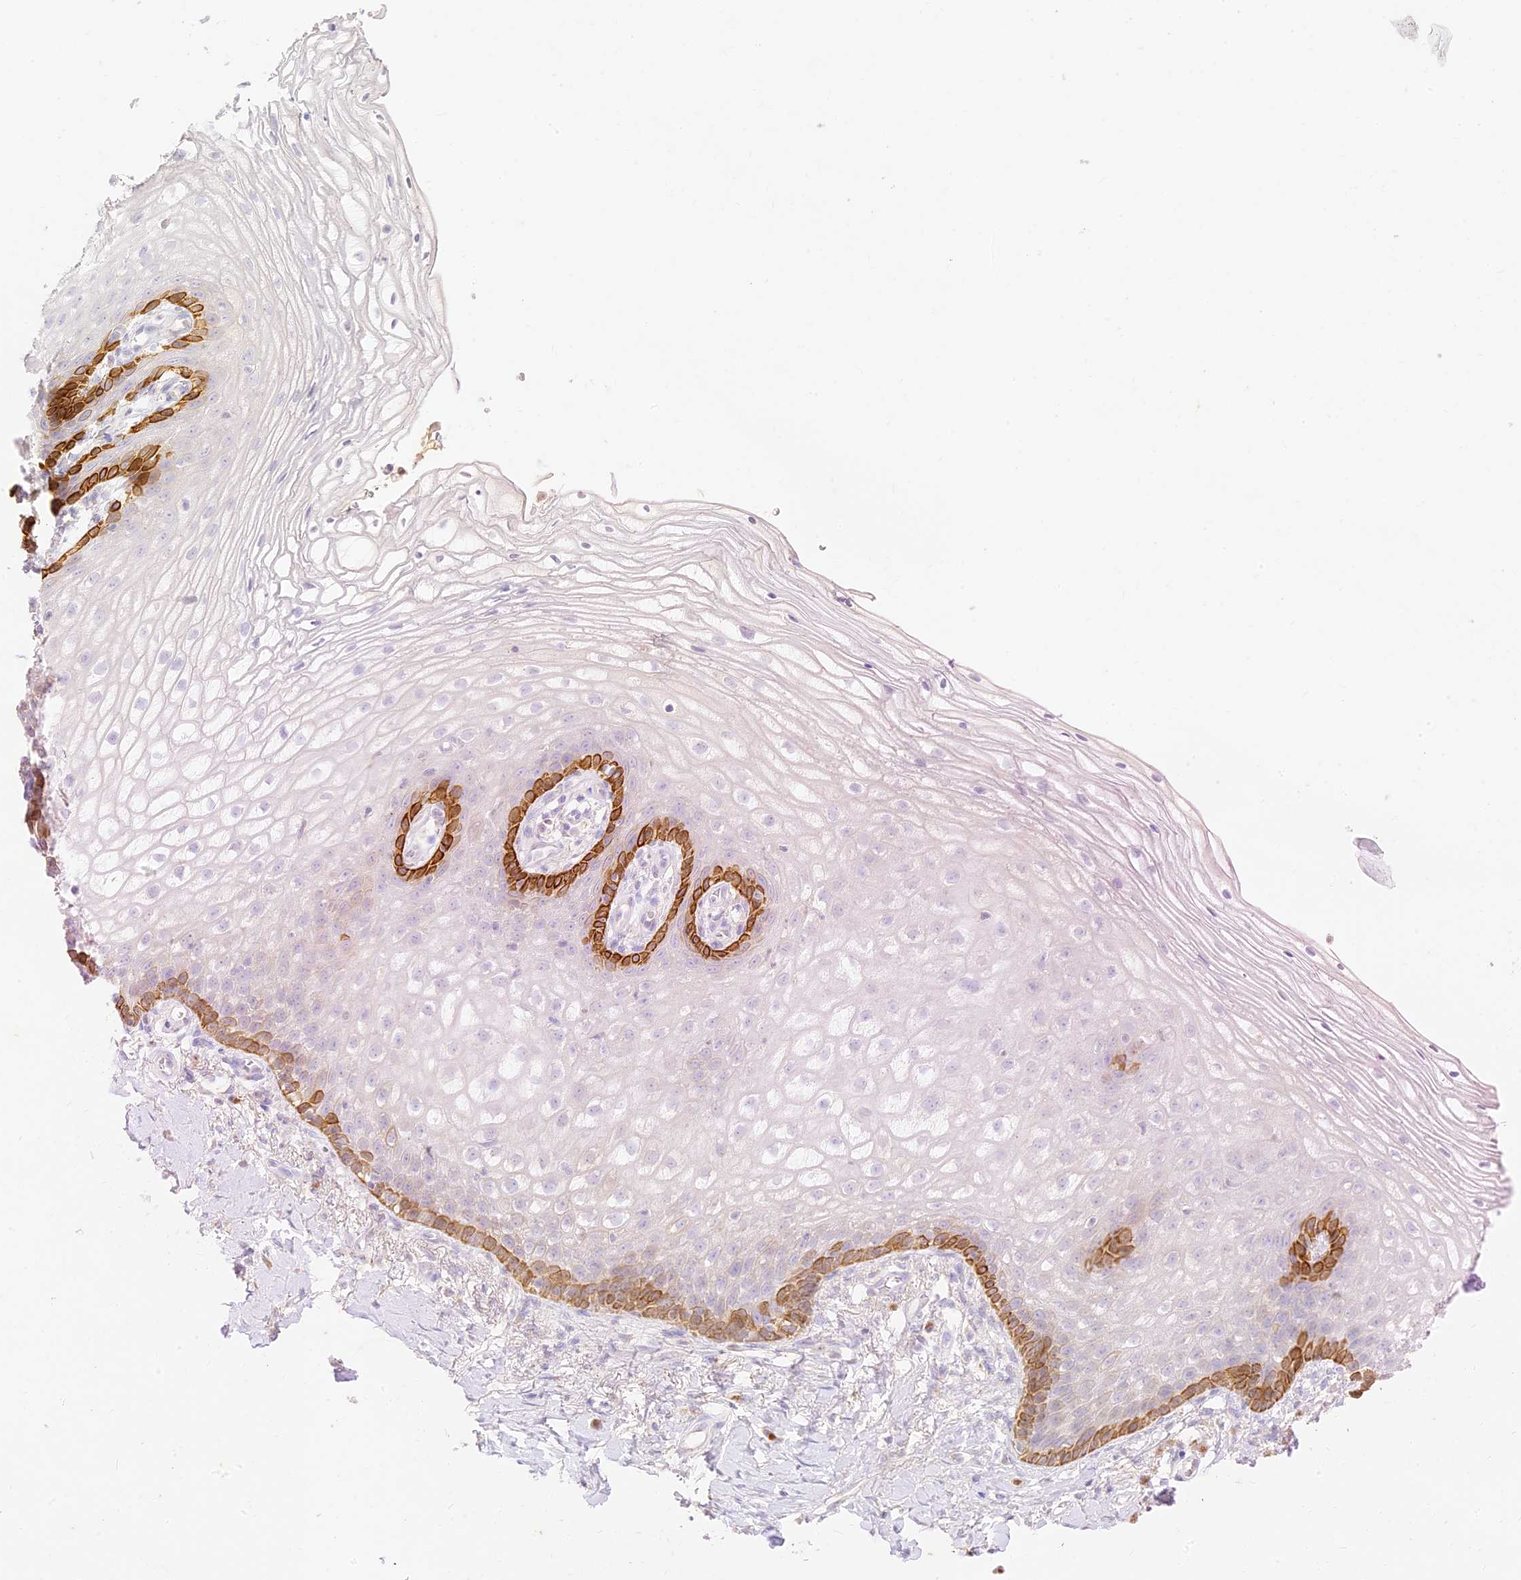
{"staining": {"intensity": "strong", "quantity": "25%-75%", "location": "cytoplasmic/membranous"}, "tissue": "vagina", "cell_type": "Squamous epithelial cells", "image_type": "normal", "snomed": [{"axis": "morphology", "description": "Normal tissue, NOS"}, {"axis": "topography", "description": "Vagina"}], "caption": "Protein expression by immunohistochemistry (IHC) exhibits strong cytoplasmic/membranous positivity in approximately 25%-75% of squamous epithelial cells in unremarkable vagina. (DAB = brown stain, brightfield microscopy at high magnification).", "gene": "SEC13", "patient": {"sex": "female", "age": 60}}